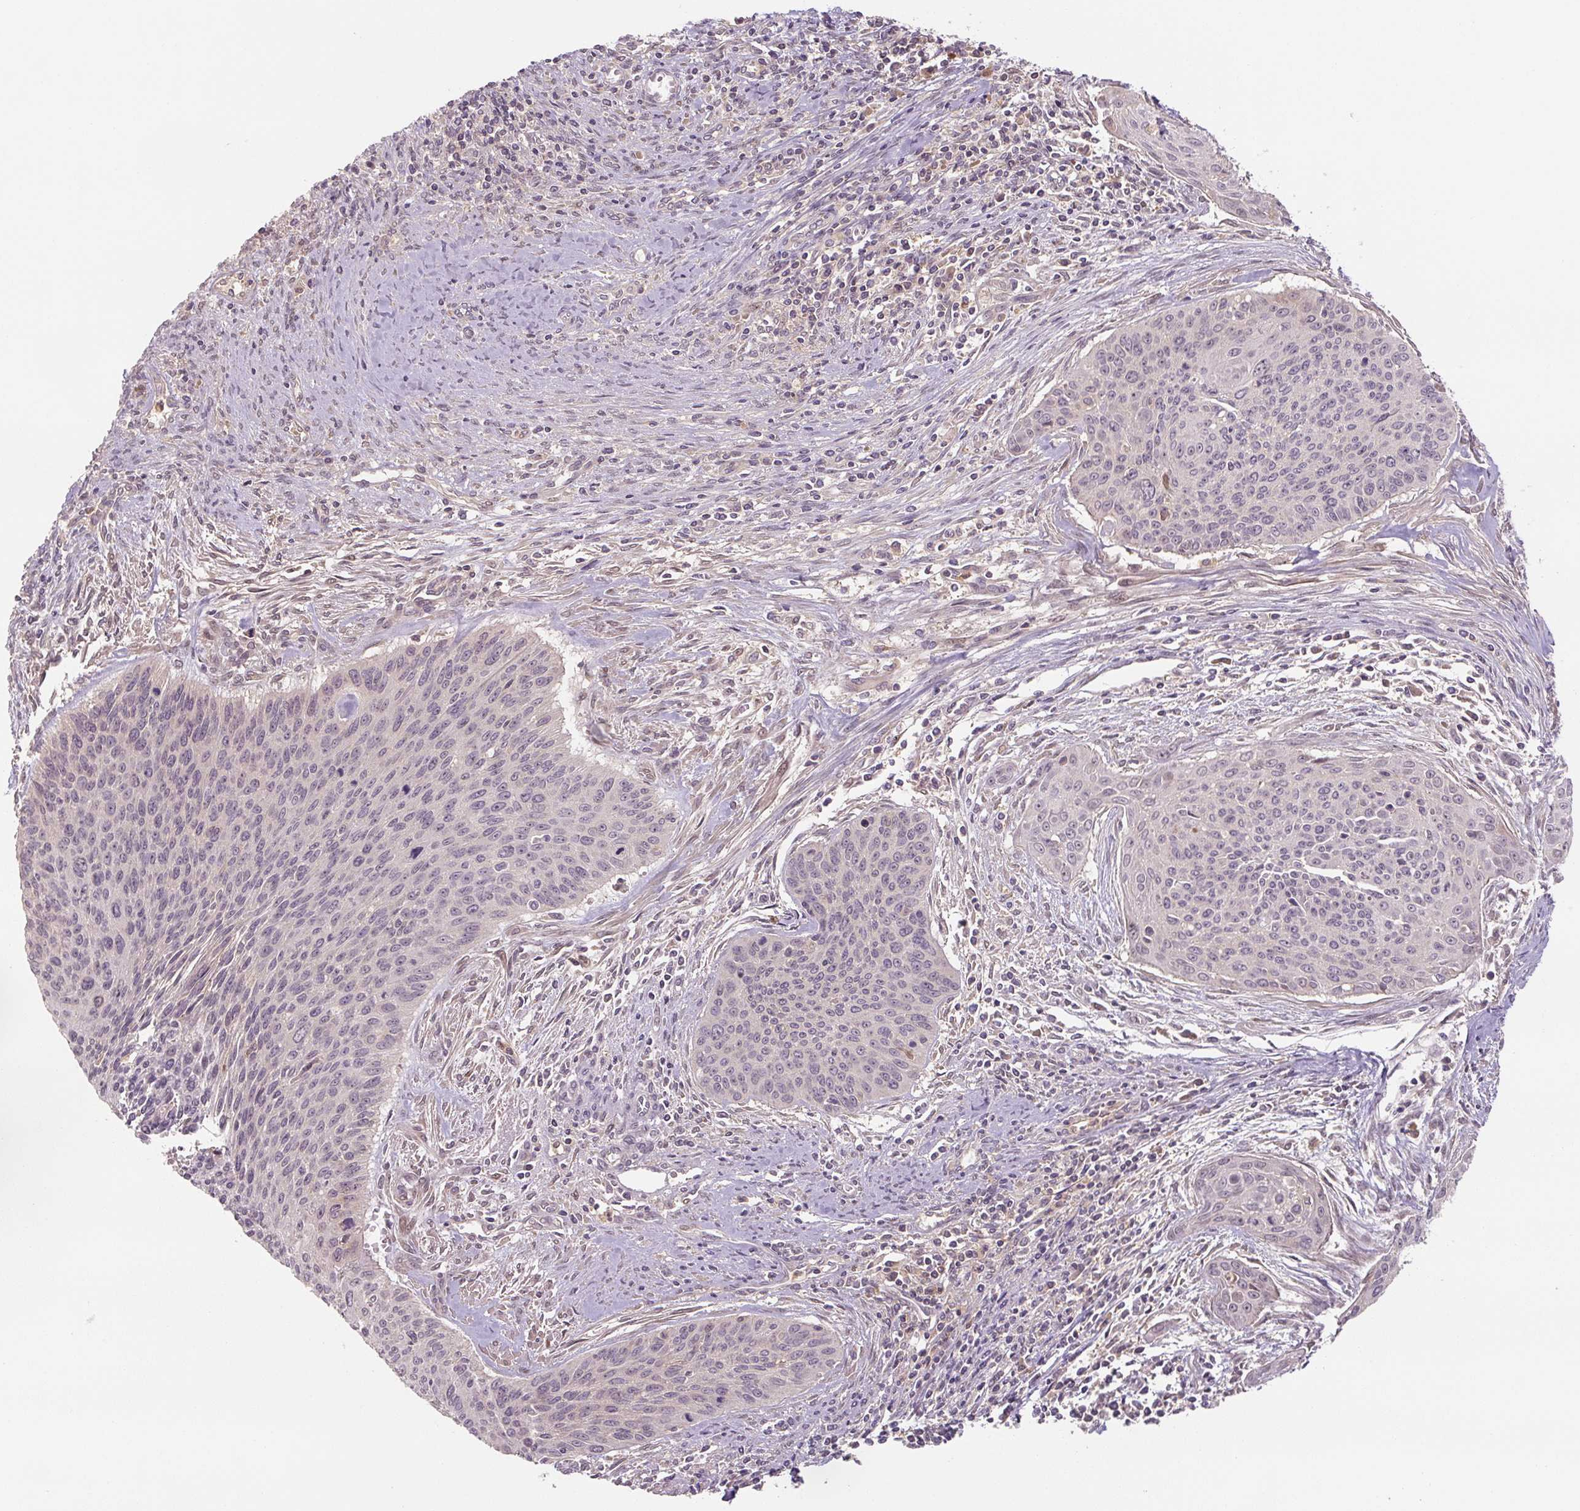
{"staining": {"intensity": "negative", "quantity": "none", "location": "none"}, "tissue": "cervical cancer", "cell_type": "Tumor cells", "image_type": "cancer", "snomed": [{"axis": "morphology", "description": "Squamous cell carcinoma, NOS"}, {"axis": "topography", "description": "Cervix"}], "caption": "Protein analysis of squamous cell carcinoma (cervical) displays no significant positivity in tumor cells. (DAB (3,3'-diaminobenzidine) immunohistochemistry with hematoxylin counter stain).", "gene": "C2orf73", "patient": {"sex": "female", "age": 55}}